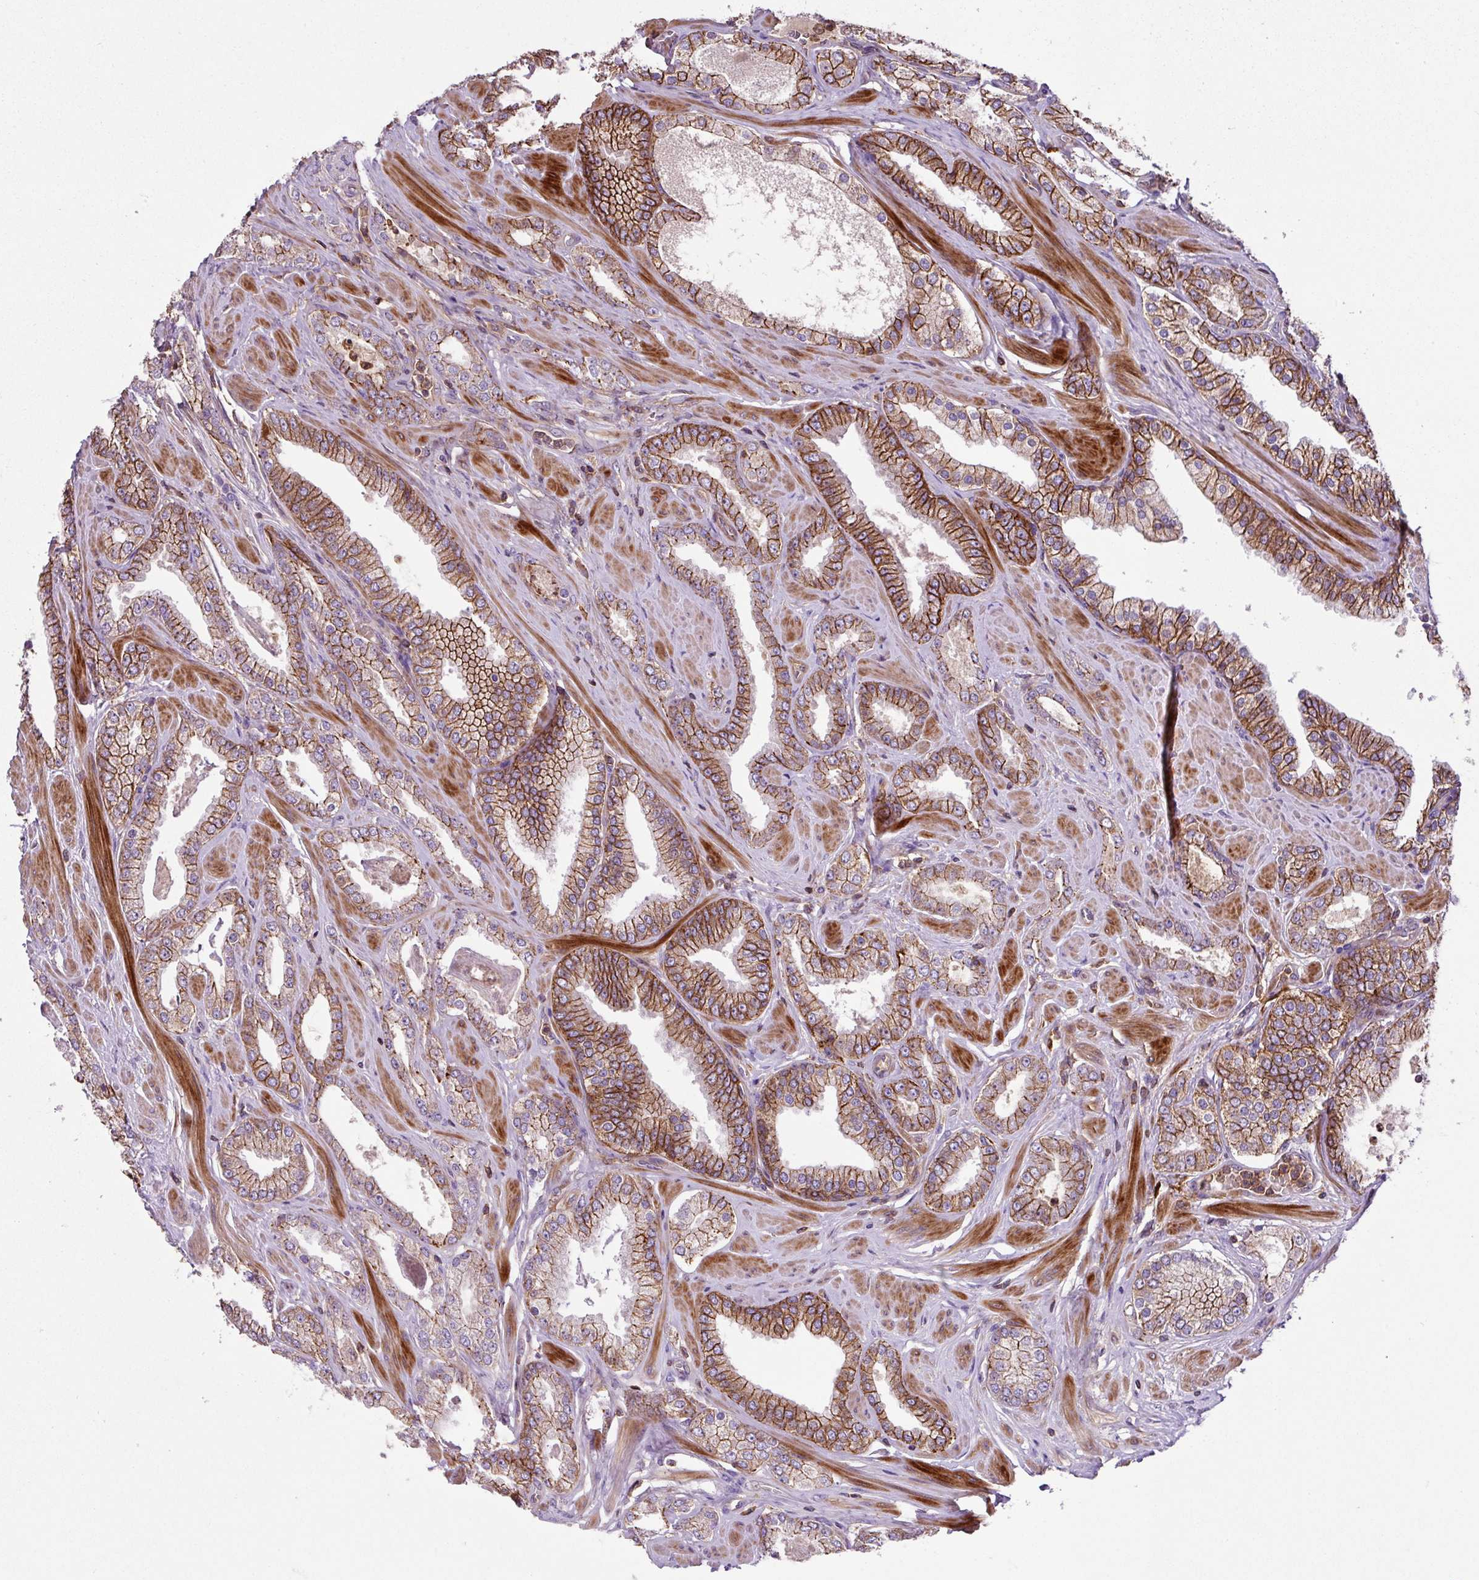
{"staining": {"intensity": "strong", "quantity": "<25%", "location": "cytoplasmic/membranous"}, "tissue": "prostate cancer", "cell_type": "Tumor cells", "image_type": "cancer", "snomed": [{"axis": "morphology", "description": "Adenocarcinoma, Low grade"}, {"axis": "topography", "description": "Prostate"}], "caption": "Tumor cells exhibit medium levels of strong cytoplasmic/membranous positivity in approximately <25% of cells in human adenocarcinoma (low-grade) (prostate).", "gene": "RIC1", "patient": {"sex": "male", "age": 42}}